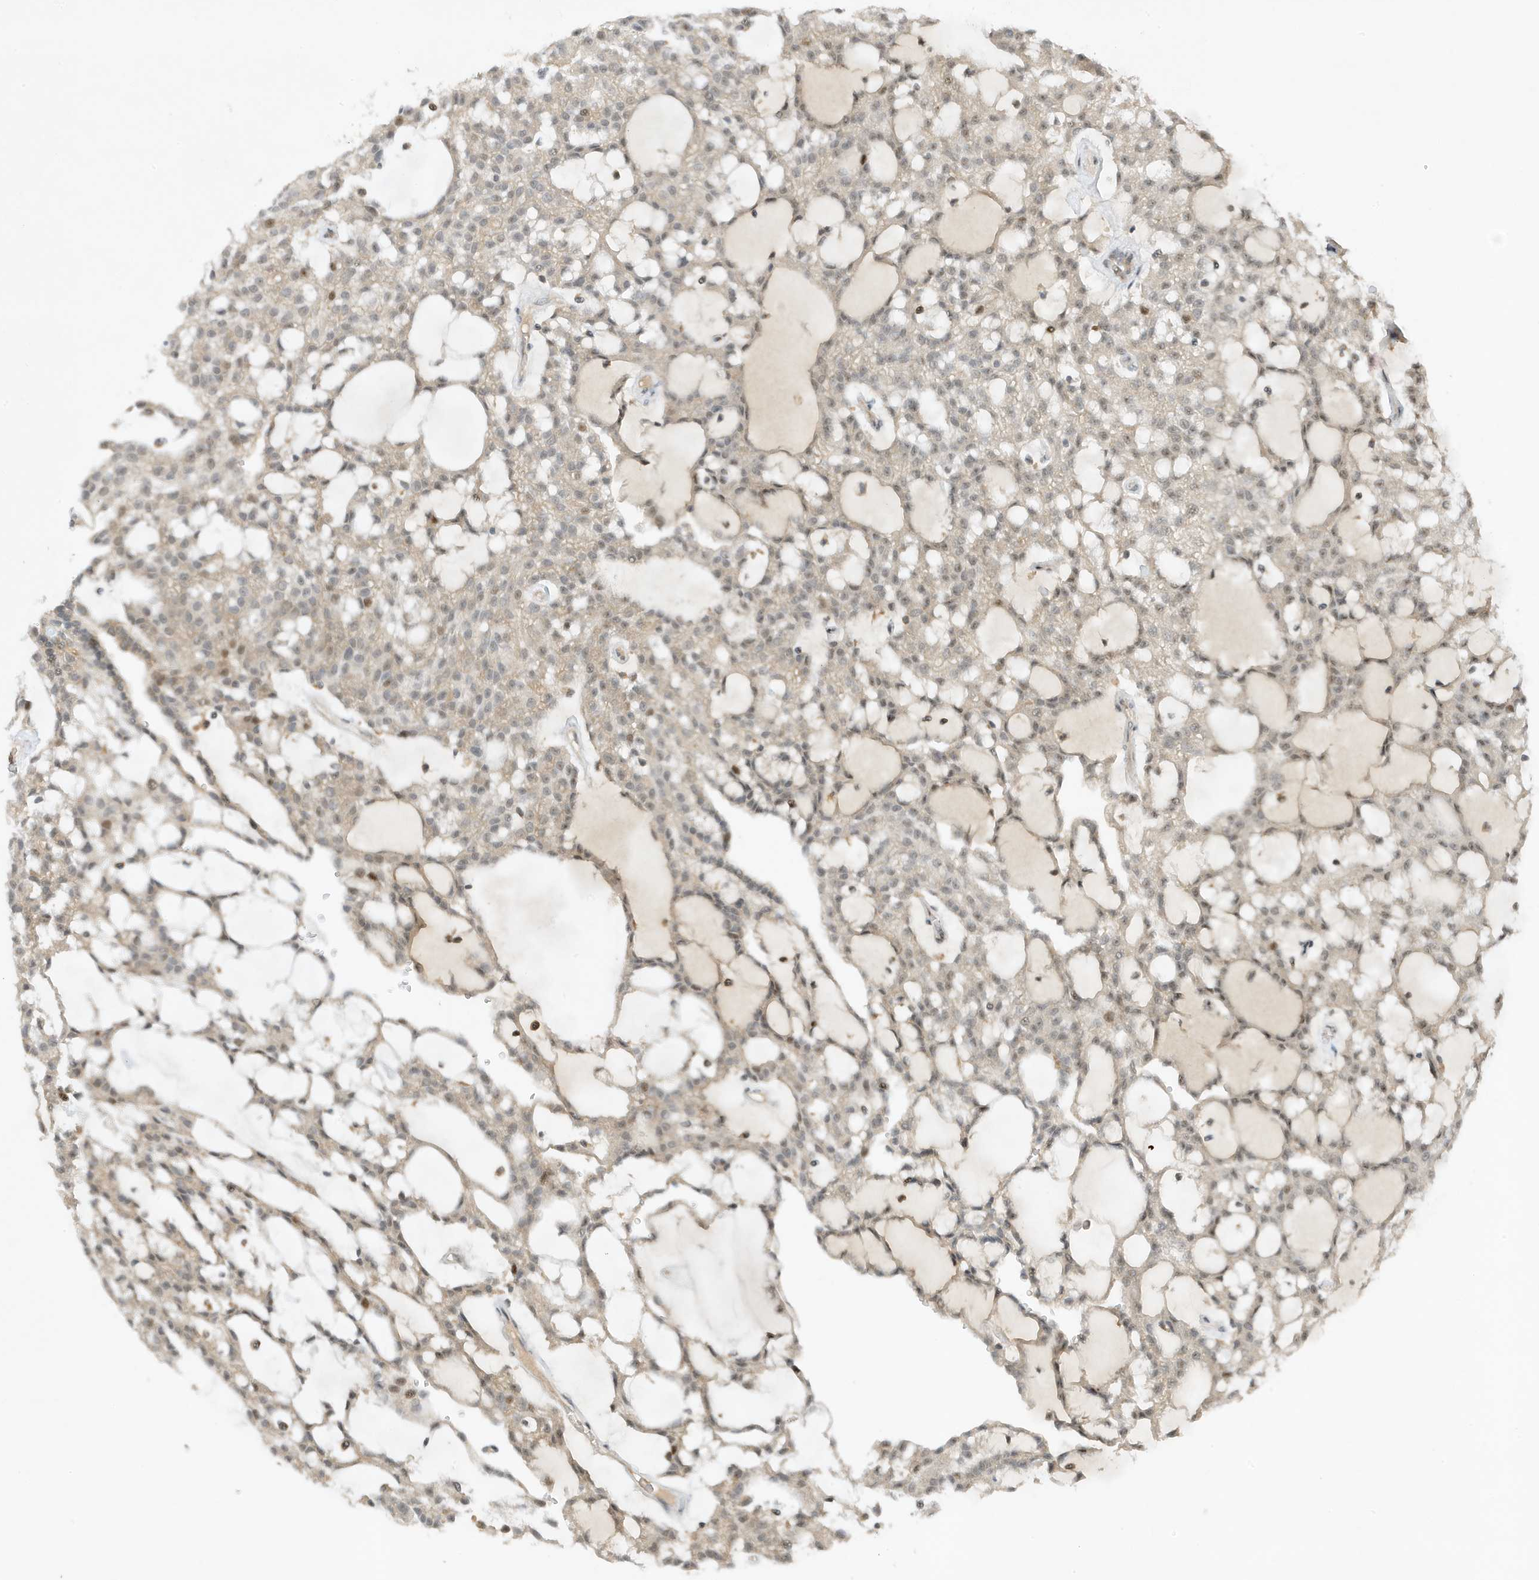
{"staining": {"intensity": "weak", "quantity": "<25%", "location": "nuclear"}, "tissue": "renal cancer", "cell_type": "Tumor cells", "image_type": "cancer", "snomed": [{"axis": "morphology", "description": "Adenocarcinoma, NOS"}, {"axis": "topography", "description": "Kidney"}], "caption": "This image is of renal adenocarcinoma stained with IHC to label a protein in brown with the nuclei are counter-stained blue. There is no staining in tumor cells.", "gene": "MAST3", "patient": {"sex": "male", "age": 63}}